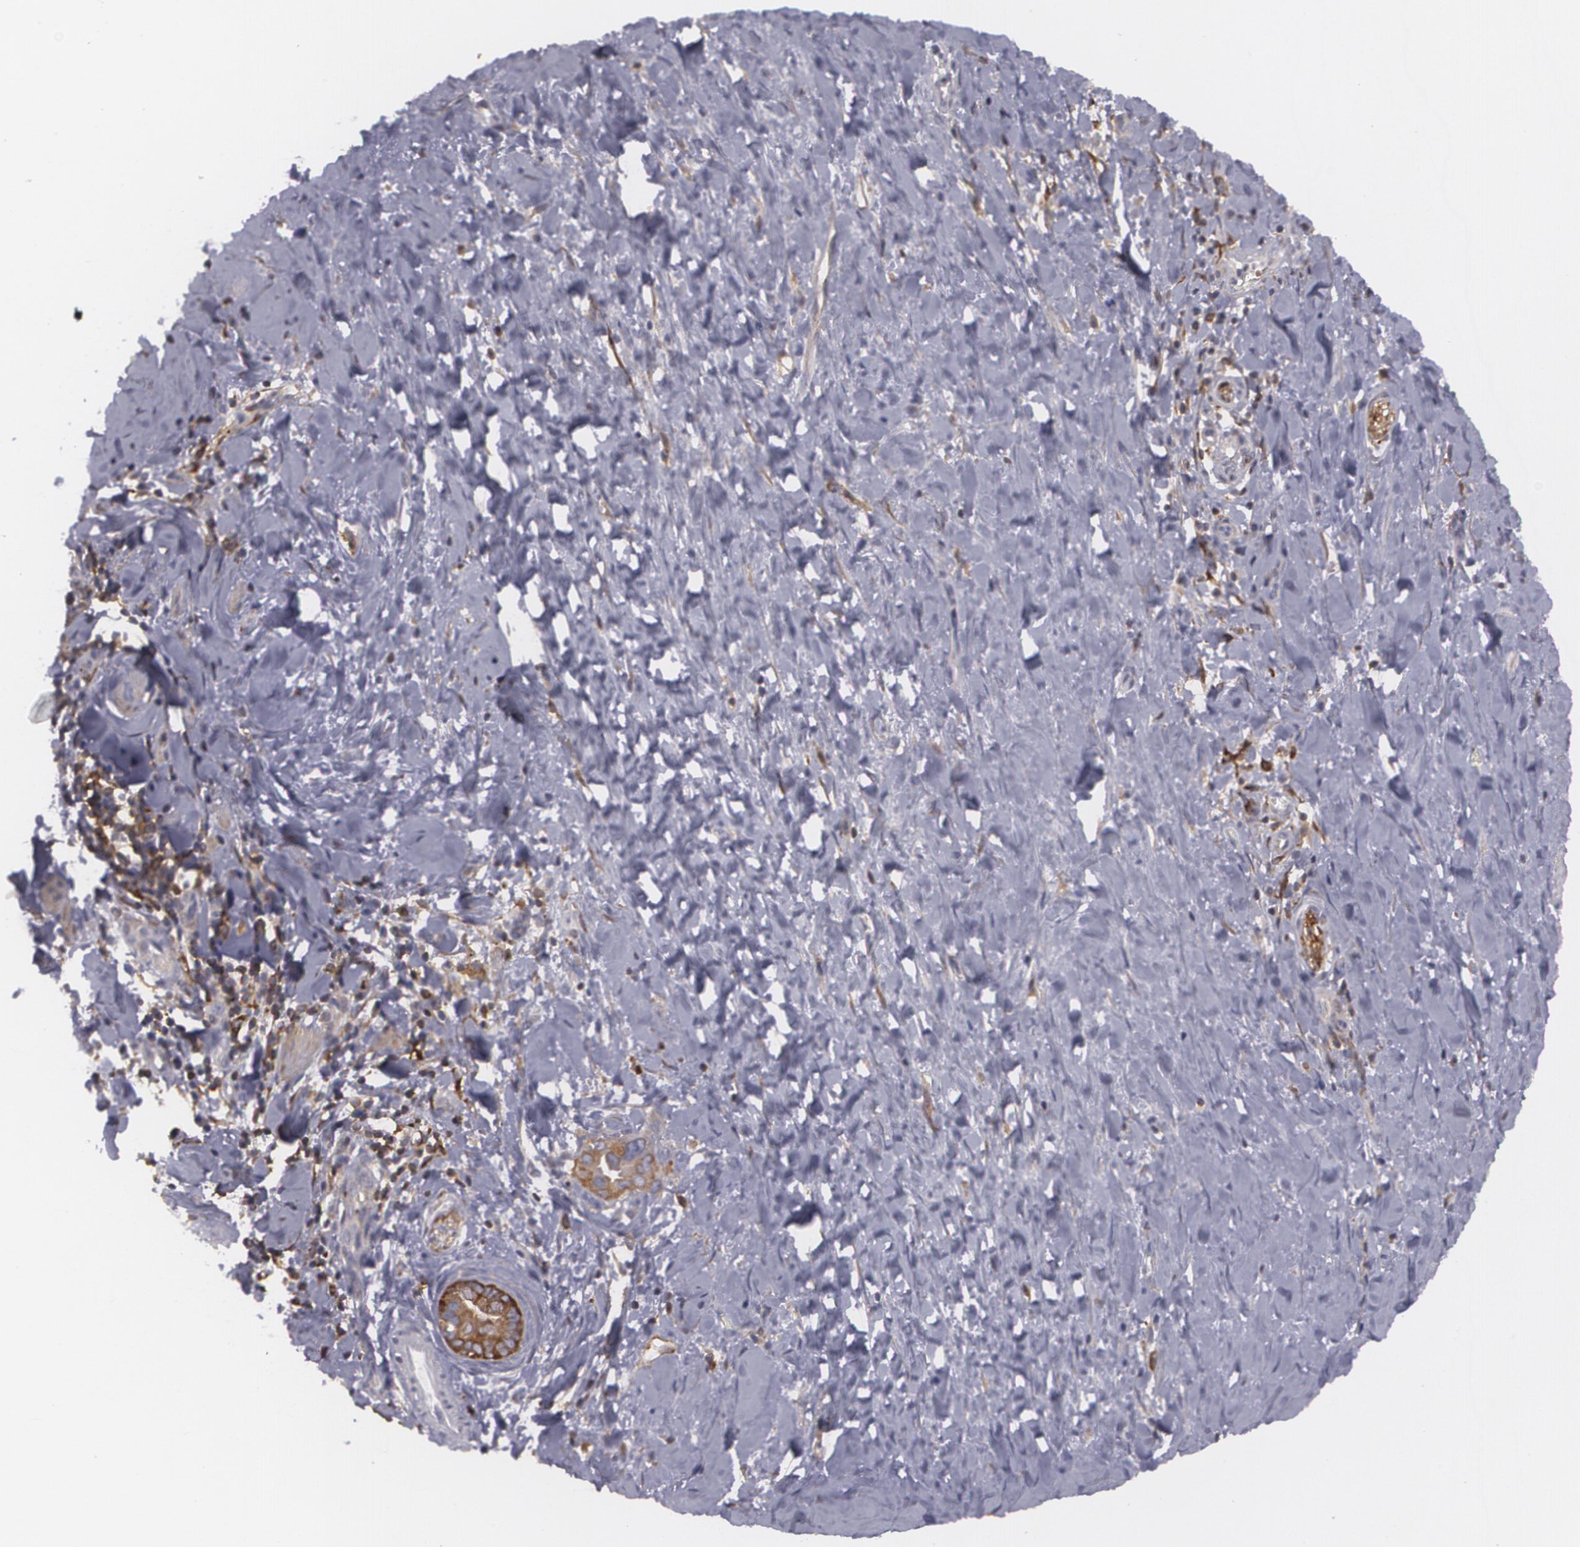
{"staining": {"intensity": "weak", "quantity": ">75%", "location": "cytoplasmic/membranous"}, "tissue": "liver cancer", "cell_type": "Tumor cells", "image_type": "cancer", "snomed": [{"axis": "morphology", "description": "Cholangiocarcinoma"}, {"axis": "topography", "description": "Liver"}], "caption": "Immunohistochemistry of liver cholangiocarcinoma shows low levels of weak cytoplasmic/membranous expression in about >75% of tumor cells. (DAB = brown stain, brightfield microscopy at high magnification).", "gene": "BIN1", "patient": {"sex": "female", "age": 65}}